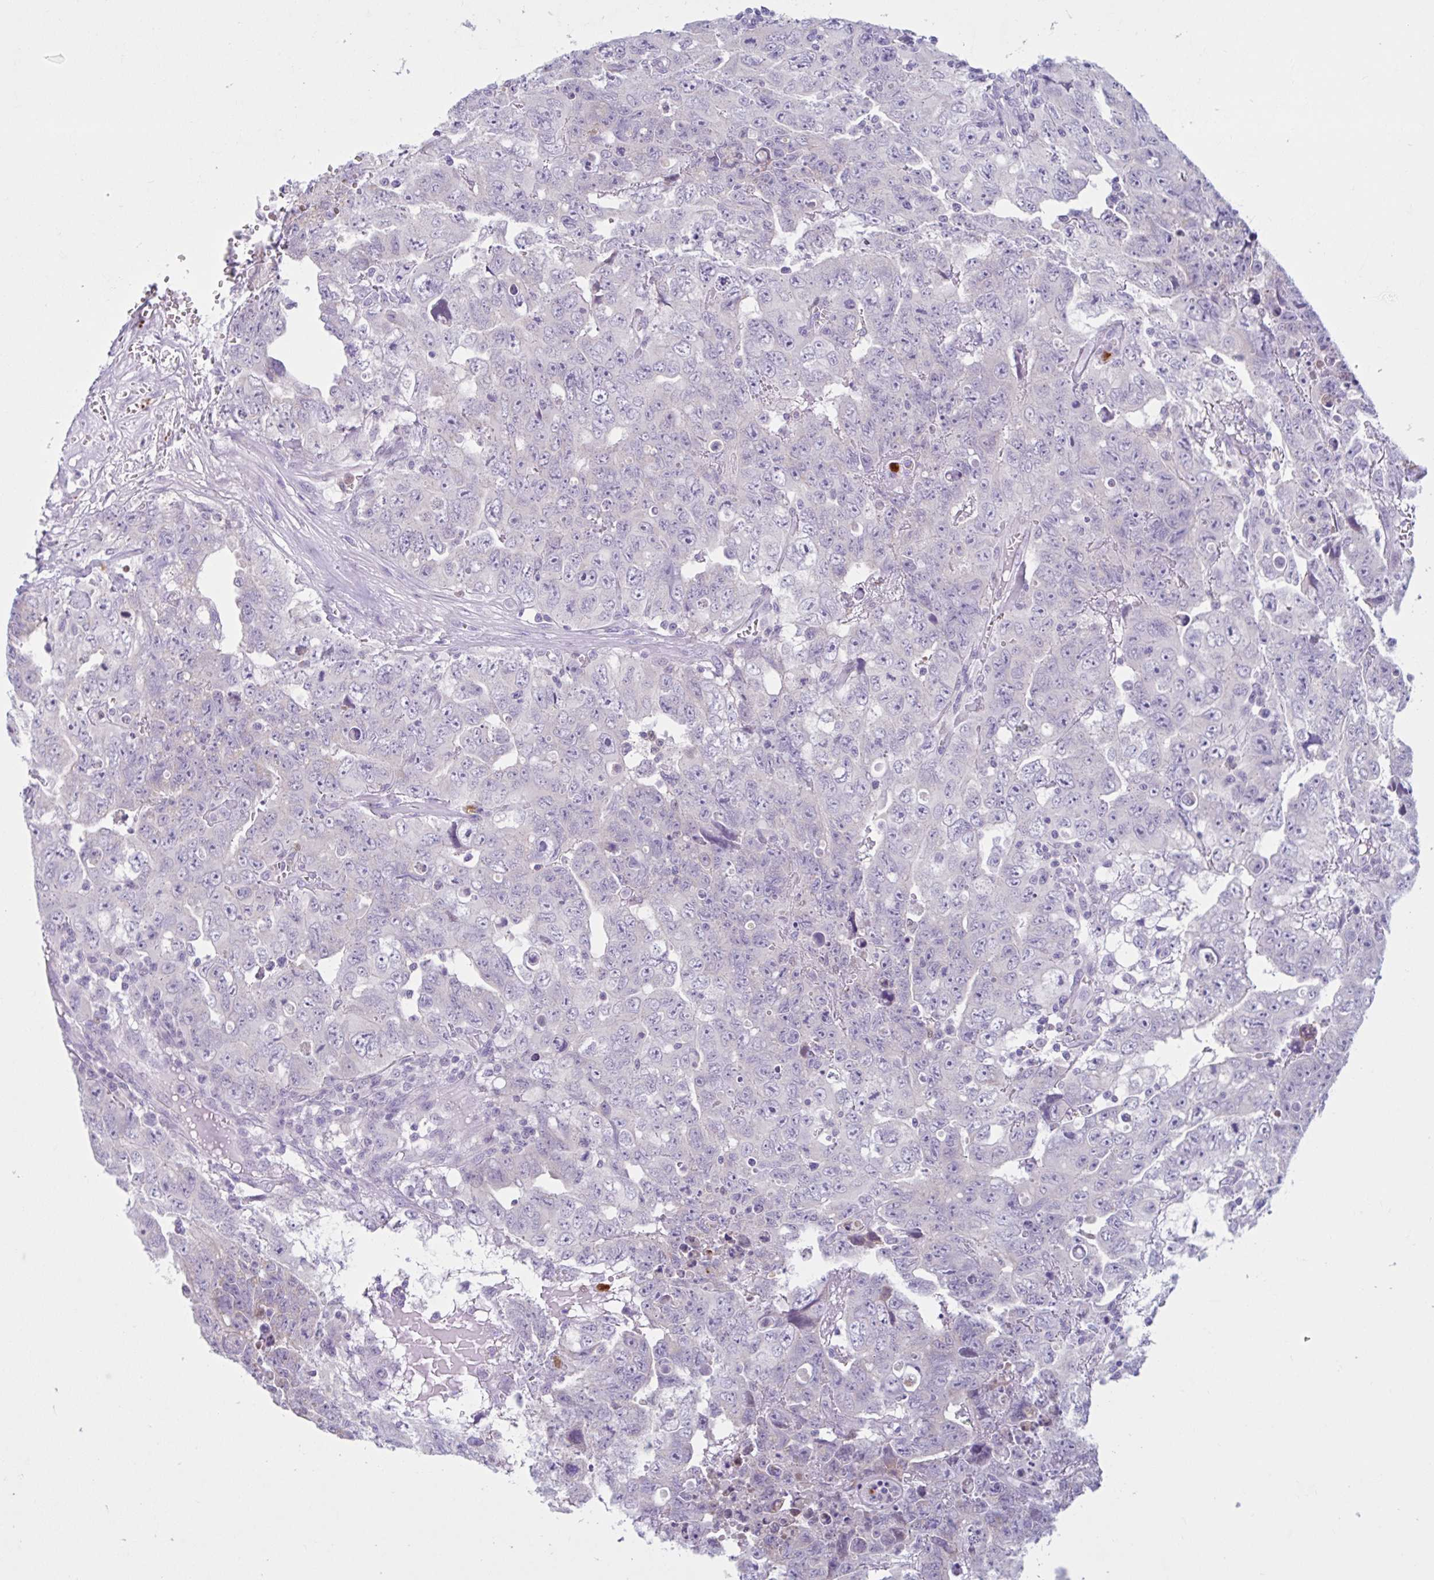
{"staining": {"intensity": "negative", "quantity": "none", "location": "none"}, "tissue": "testis cancer", "cell_type": "Tumor cells", "image_type": "cancer", "snomed": [{"axis": "morphology", "description": "Carcinoma, Embryonal, NOS"}, {"axis": "topography", "description": "Testis"}], "caption": "This photomicrograph is of testis cancer stained with immunohistochemistry to label a protein in brown with the nuclei are counter-stained blue. There is no positivity in tumor cells. (DAB immunohistochemistry (IHC) visualized using brightfield microscopy, high magnification).", "gene": "CEP120", "patient": {"sex": "male", "age": 24}}